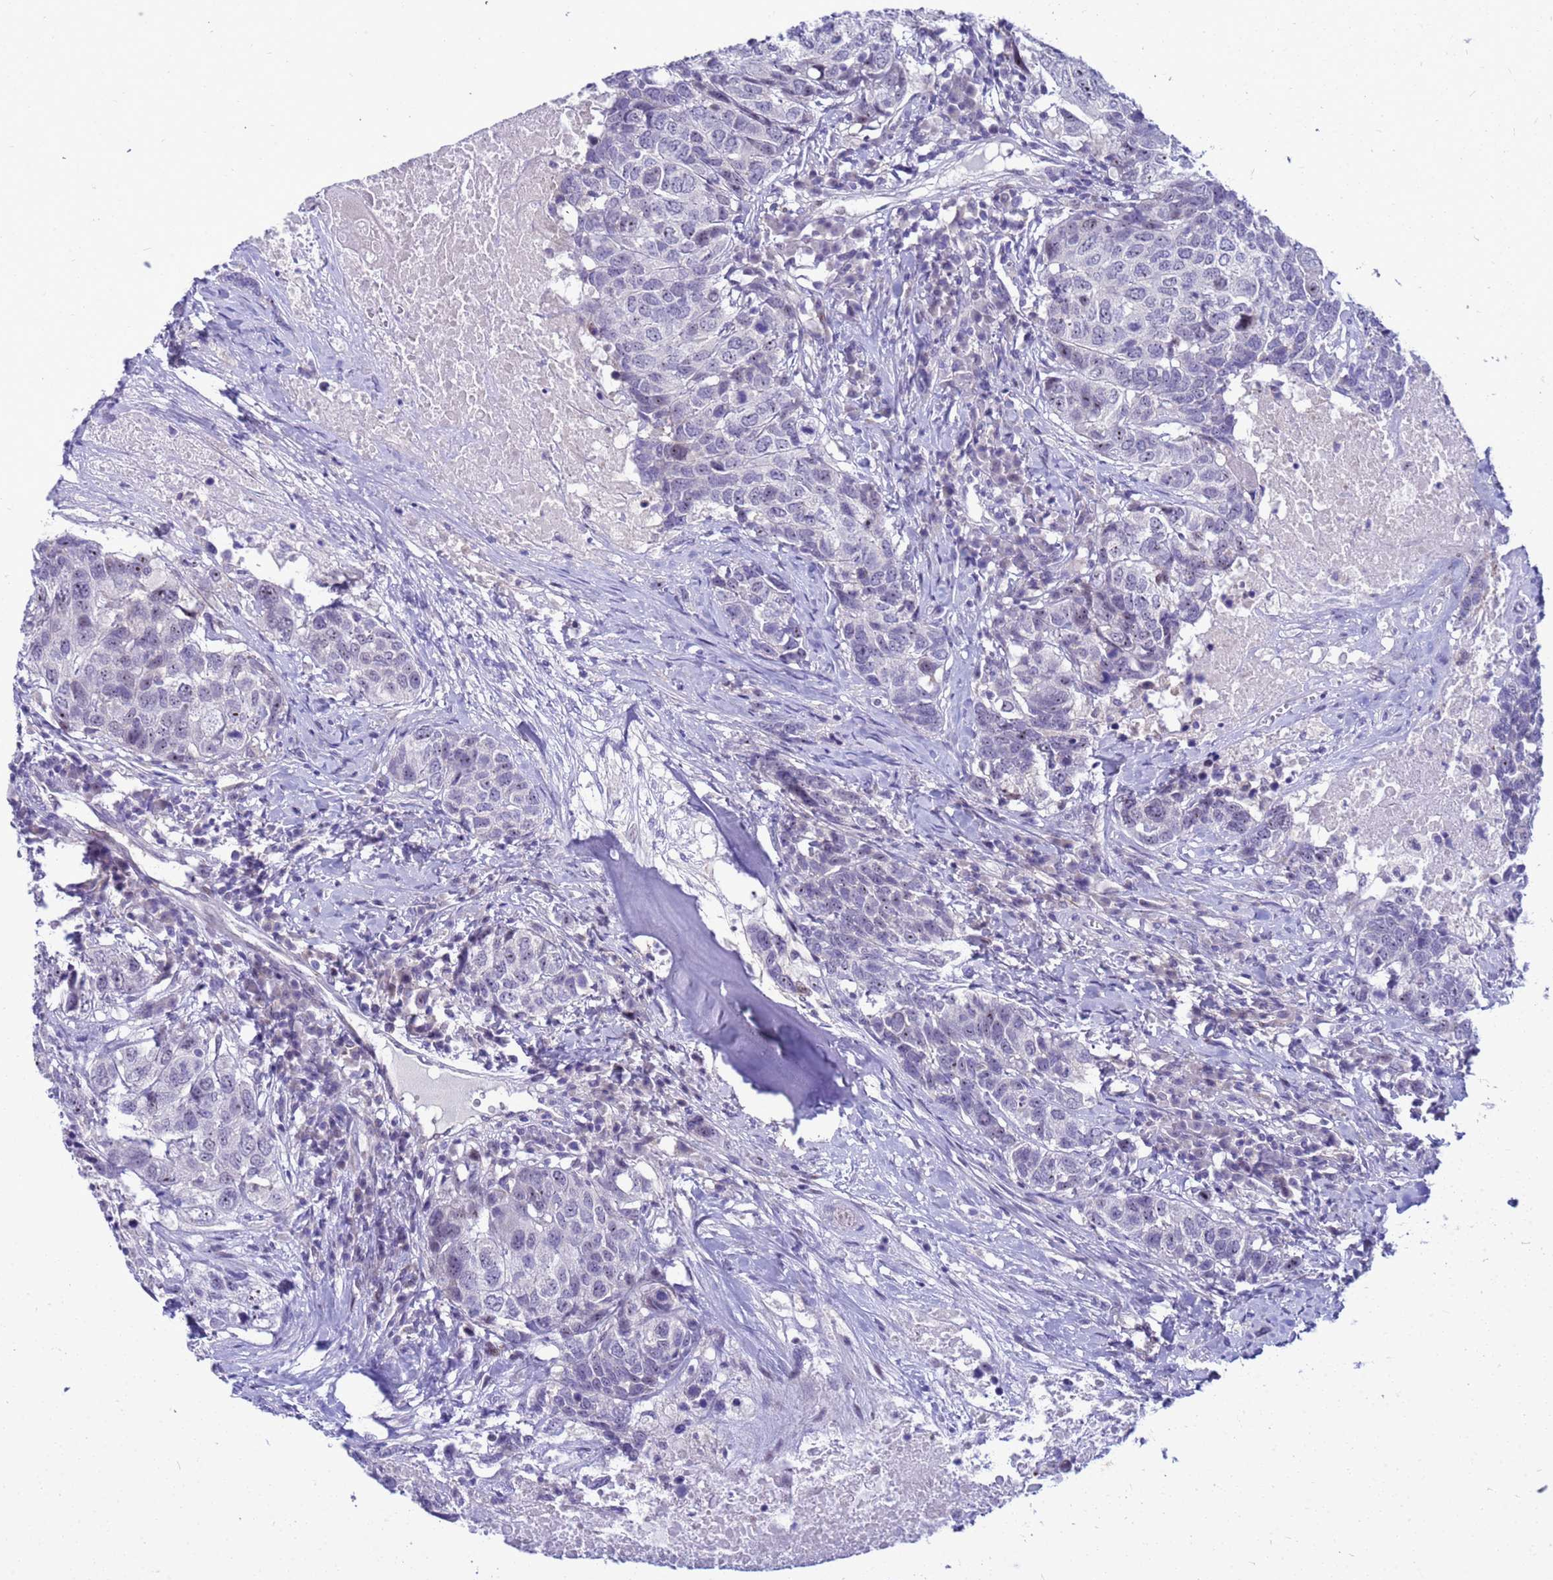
{"staining": {"intensity": "negative", "quantity": "none", "location": "none"}, "tissue": "head and neck cancer", "cell_type": "Tumor cells", "image_type": "cancer", "snomed": [{"axis": "morphology", "description": "Squamous cell carcinoma, NOS"}, {"axis": "topography", "description": "Head-Neck"}], "caption": "A photomicrograph of head and neck cancer stained for a protein reveals no brown staining in tumor cells.", "gene": "LRATD1", "patient": {"sex": "male", "age": 66}}